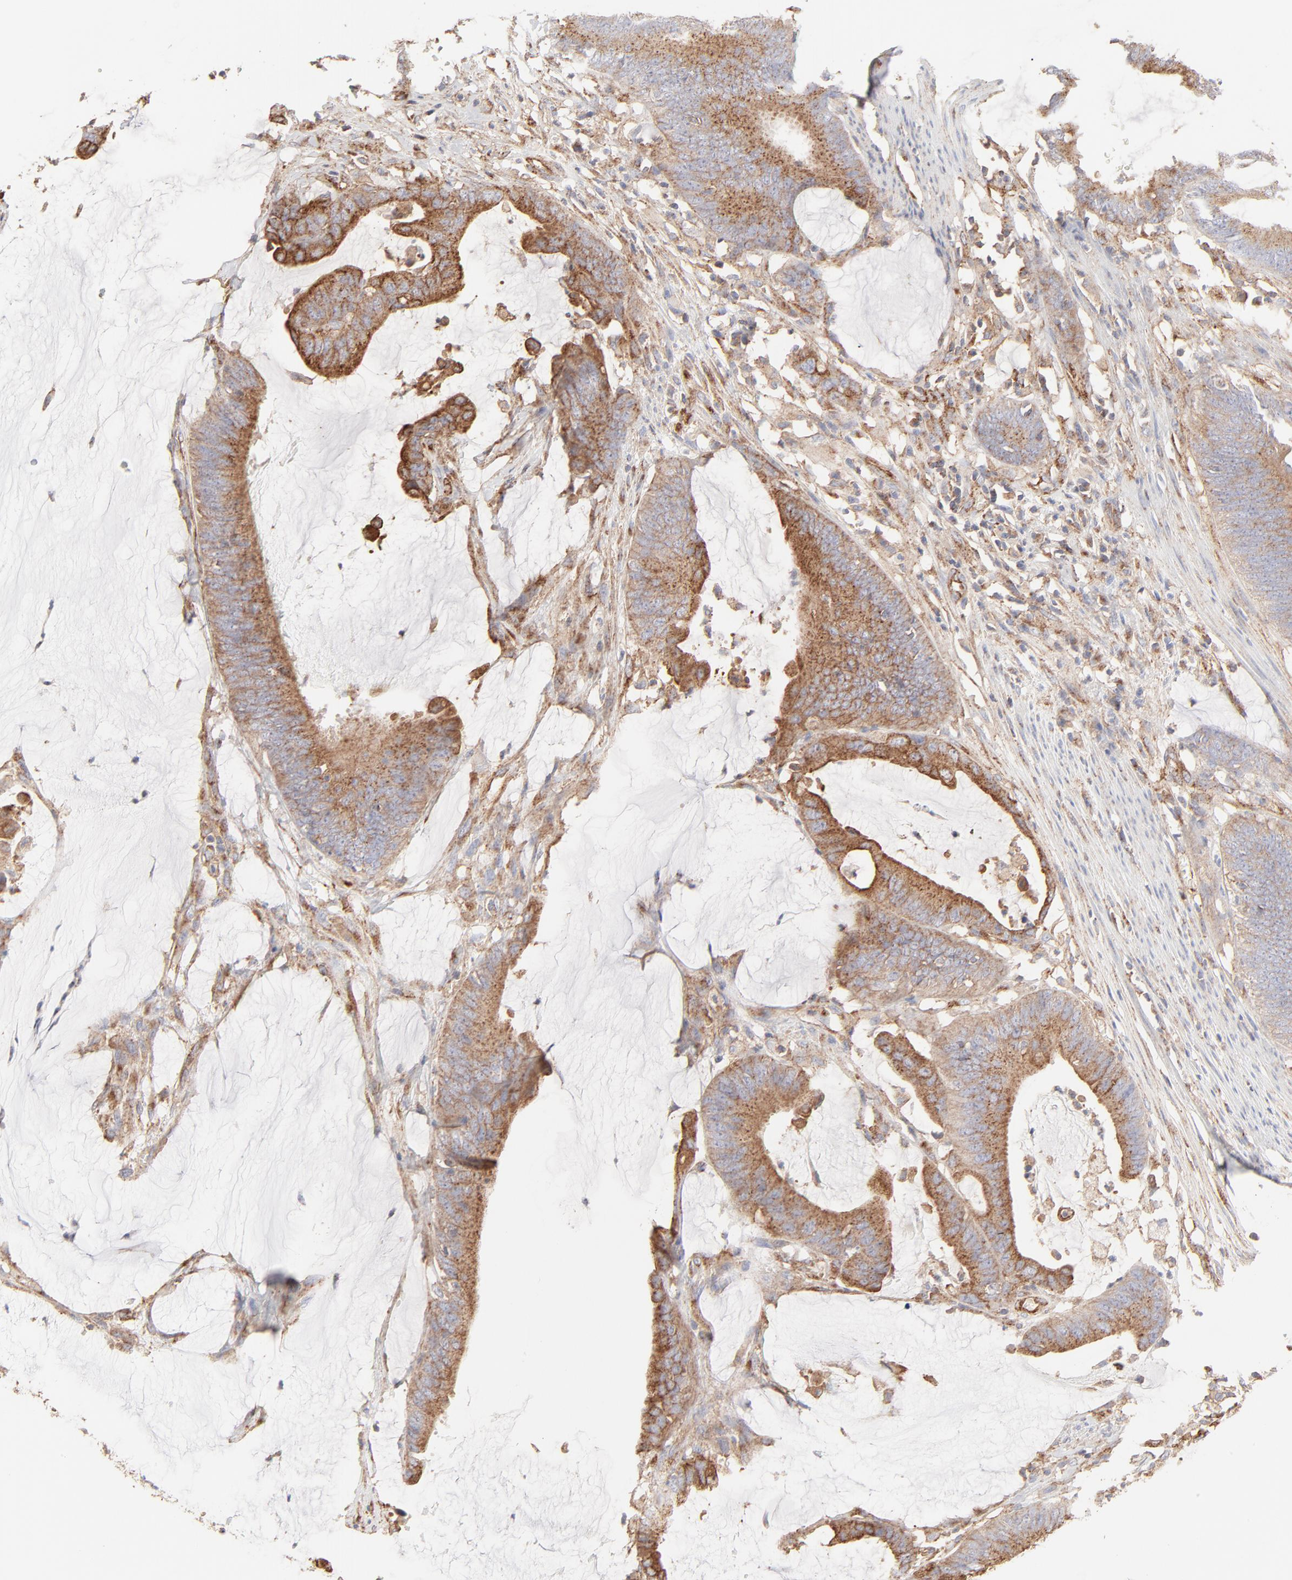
{"staining": {"intensity": "moderate", "quantity": ">75%", "location": "cytoplasmic/membranous"}, "tissue": "colorectal cancer", "cell_type": "Tumor cells", "image_type": "cancer", "snomed": [{"axis": "morphology", "description": "Adenocarcinoma, NOS"}, {"axis": "topography", "description": "Rectum"}], "caption": "Colorectal cancer stained for a protein (brown) demonstrates moderate cytoplasmic/membranous positive expression in approximately >75% of tumor cells.", "gene": "CLTB", "patient": {"sex": "female", "age": 66}}